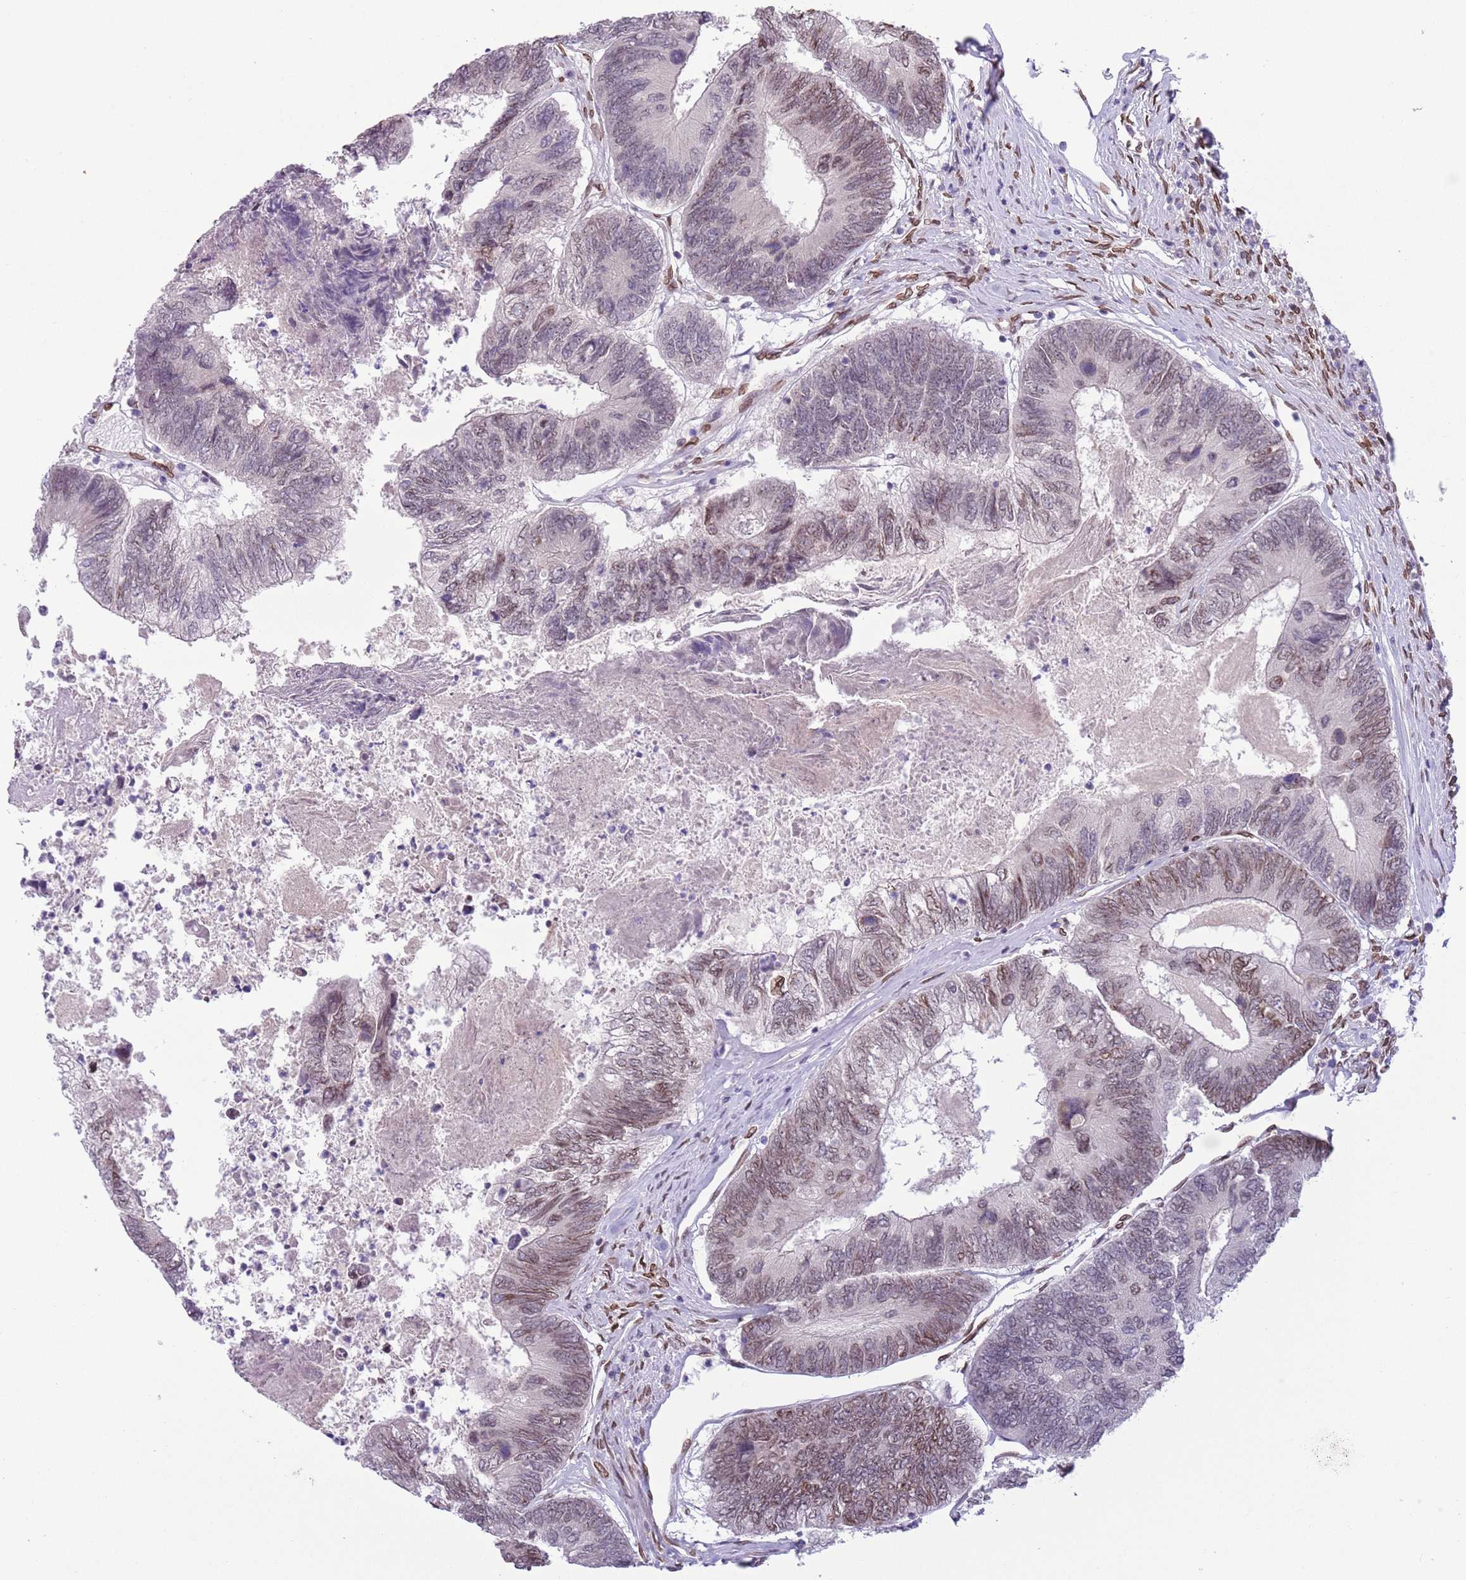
{"staining": {"intensity": "moderate", "quantity": "25%-75%", "location": "nuclear"}, "tissue": "colorectal cancer", "cell_type": "Tumor cells", "image_type": "cancer", "snomed": [{"axis": "morphology", "description": "Adenocarcinoma, NOS"}, {"axis": "topography", "description": "Colon"}], "caption": "IHC (DAB) staining of colorectal adenocarcinoma shows moderate nuclear protein staining in about 25%-75% of tumor cells.", "gene": "ZGLP1", "patient": {"sex": "female", "age": 67}}